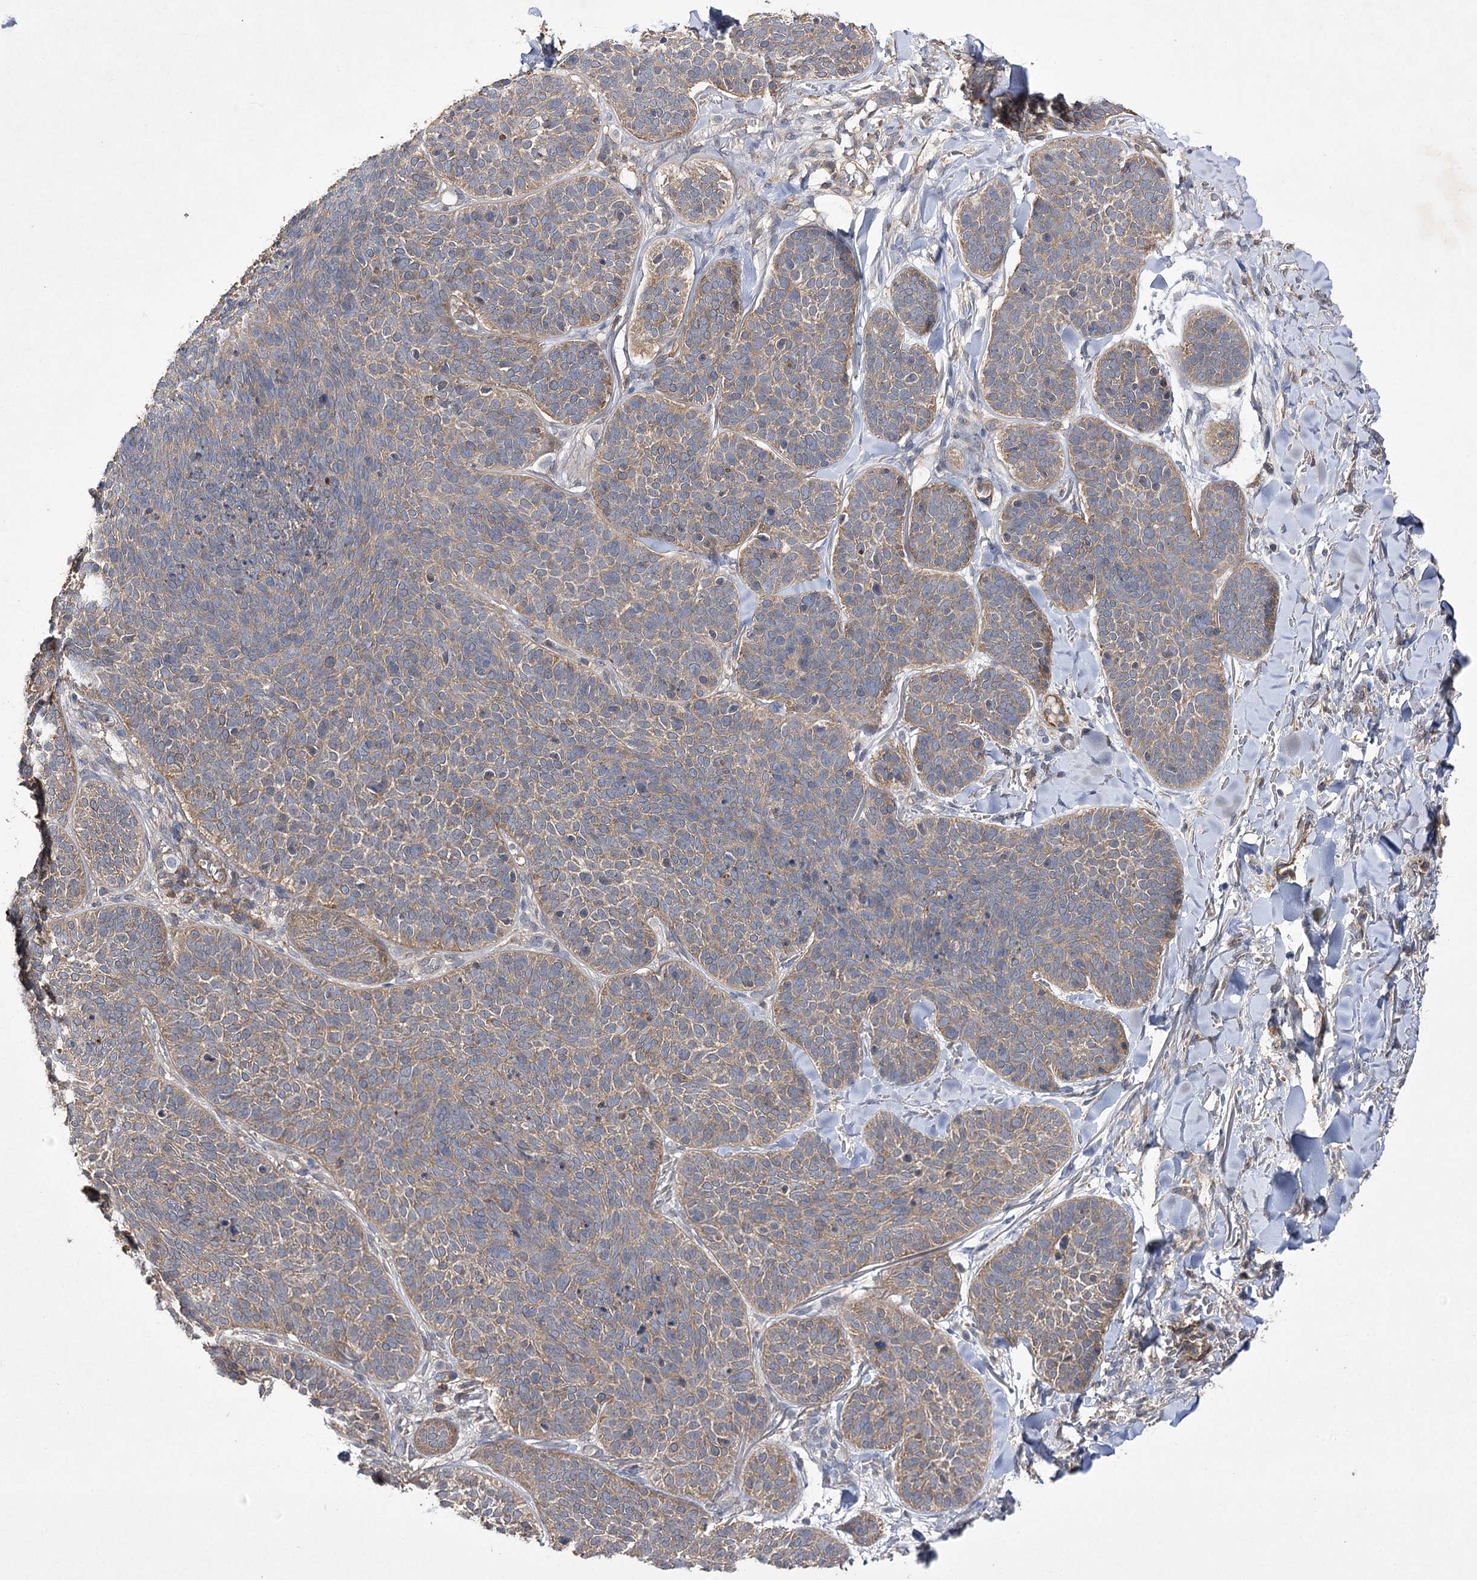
{"staining": {"intensity": "weak", "quantity": ">75%", "location": "cytoplasmic/membranous"}, "tissue": "skin cancer", "cell_type": "Tumor cells", "image_type": "cancer", "snomed": [{"axis": "morphology", "description": "Basal cell carcinoma"}, {"axis": "topography", "description": "Skin"}], "caption": "The histopathology image displays immunohistochemical staining of skin basal cell carcinoma. There is weak cytoplasmic/membranous expression is seen in approximately >75% of tumor cells. The staining was performed using DAB to visualize the protein expression in brown, while the nuclei were stained in blue with hematoxylin (Magnification: 20x).", "gene": "BCR", "patient": {"sex": "male", "age": 85}}